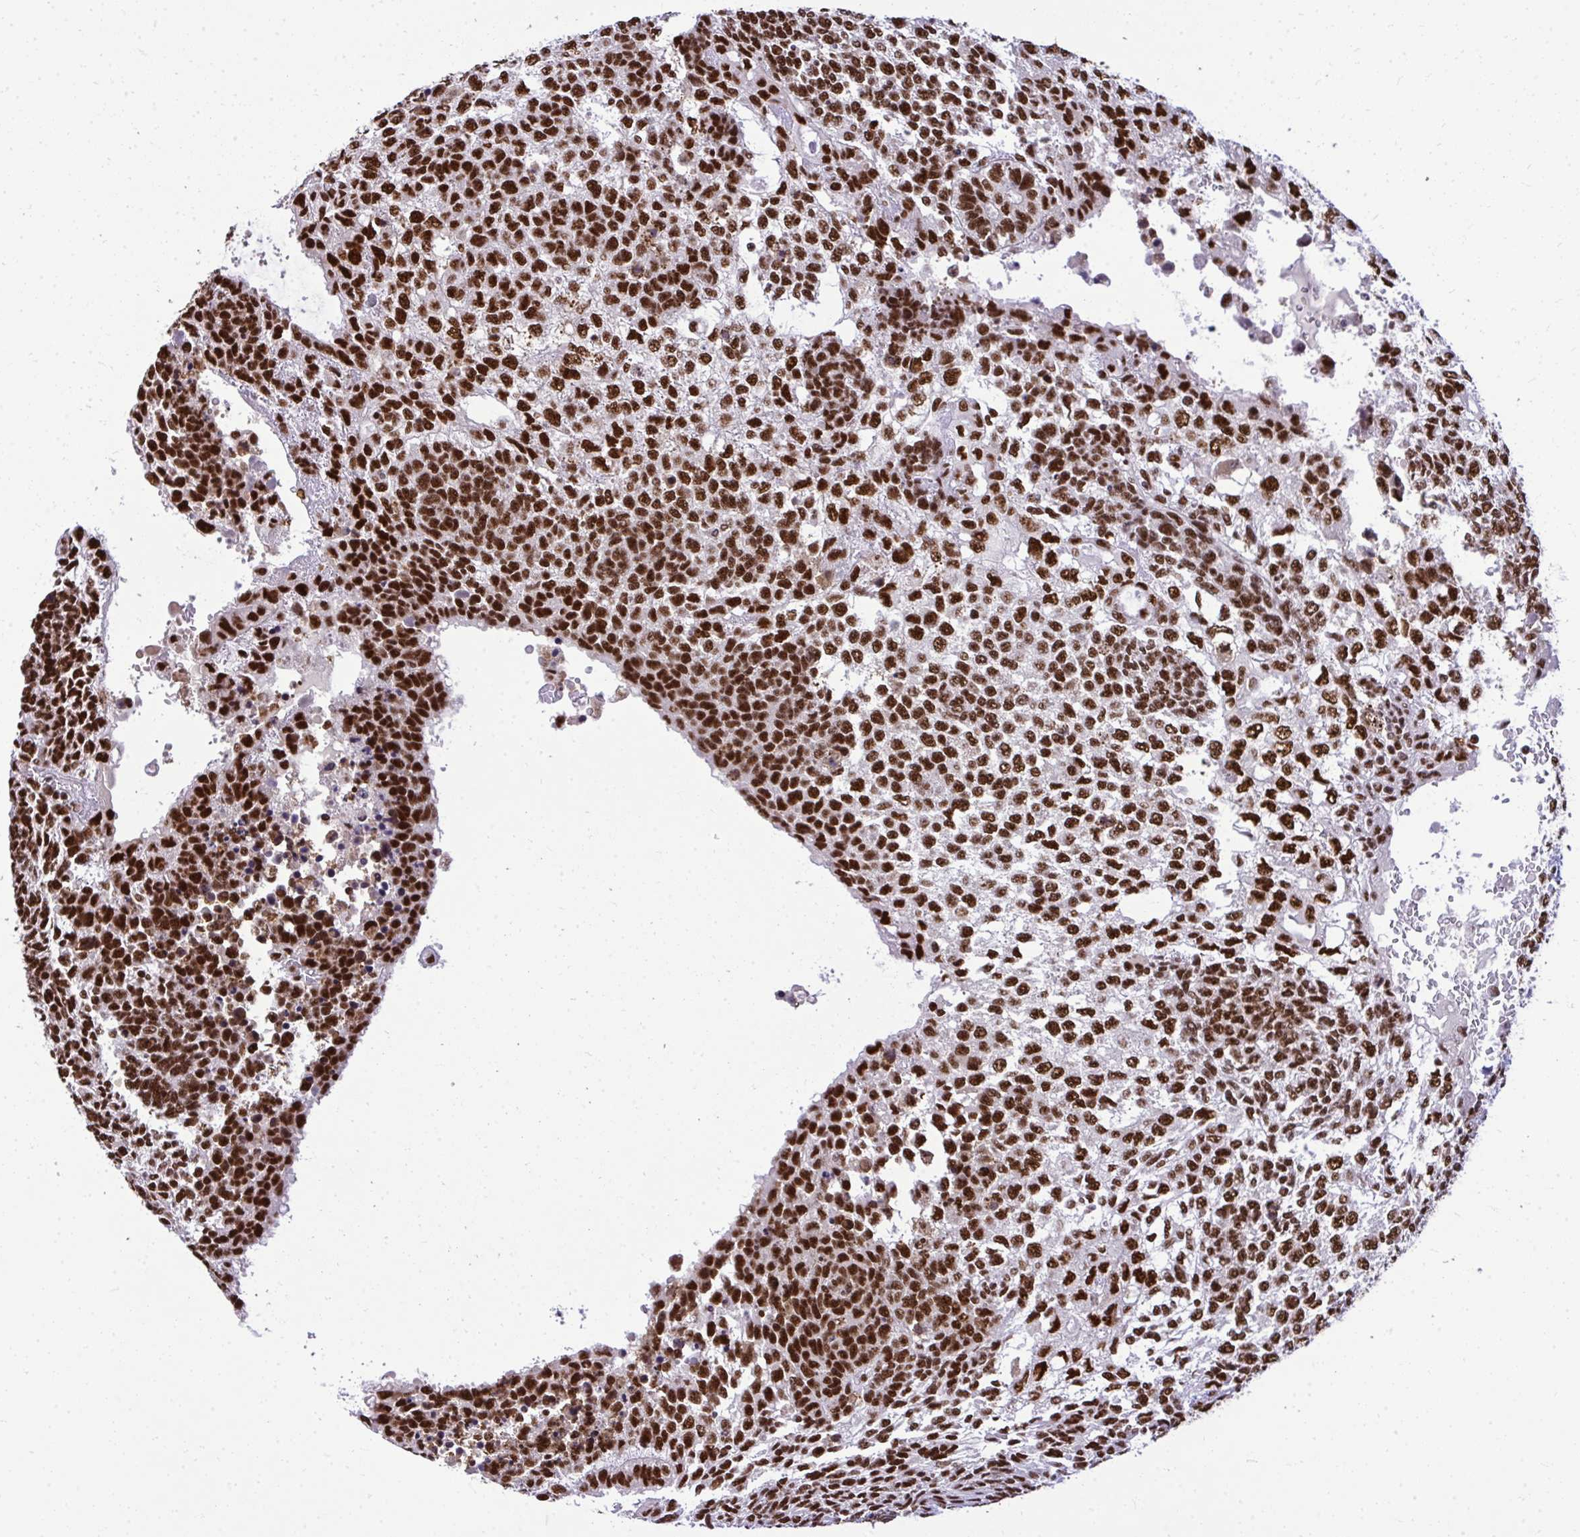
{"staining": {"intensity": "strong", "quantity": ">75%", "location": "nuclear"}, "tissue": "testis cancer", "cell_type": "Tumor cells", "image_type": "cancer", "snomed": [{"axis": "morphology", "description": "Carcinoma, Embryonal, NOS"}, {"axis": "topography", "description": "Testis"}], "caption": "The micrograph shows immunohistochemical staining of testis cancer (embryonal carcinoma). There is strong nuclear staining is identified in approximately >75% of tumor cells. Nuclei are stained in blue.", "gene": "PRPF19", "patient": {"sex": "male", "age": 23}}